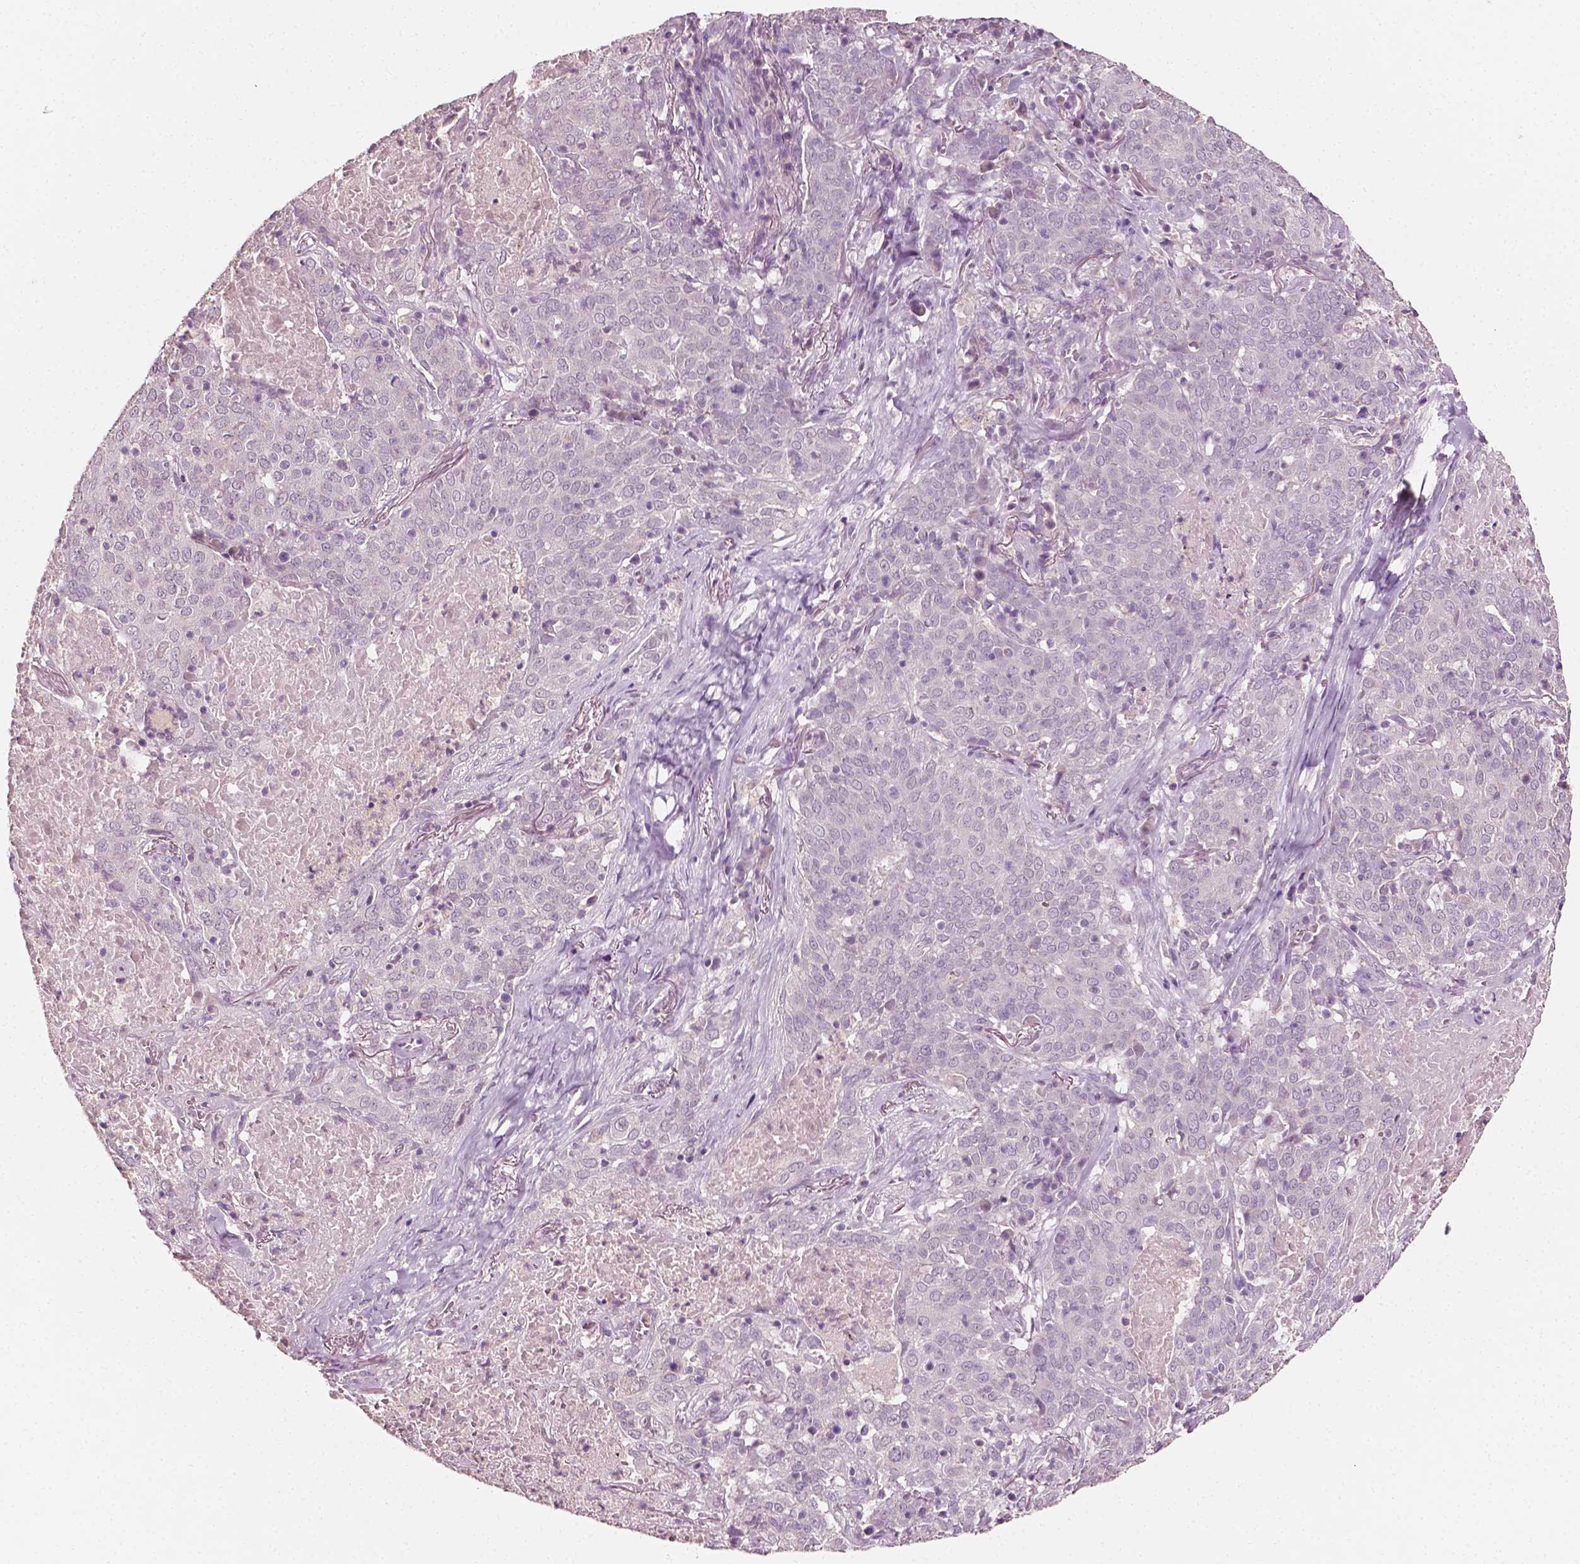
{"staining": {"intensity": "negative", "quantity": "none", "location": "none"}, "tissue": "lung cancer", "cell_type": "Tumor cells", "image_type": "cancer", "snomed": [{"axis": "morphology", "description": "Squamous cell carcinoma, NOS"}, {"axis": "topography", "description": "Lung"}], "caption": "Immunohistochemistry (IHC) histopathology image of neoplastic tissue: lung squamous cell carcinoma stained with DAB demonstrates no significant protein staining in tumor cells.", "gene": "PLA2R1", "patient": {"sex": "male", "age": 82}}